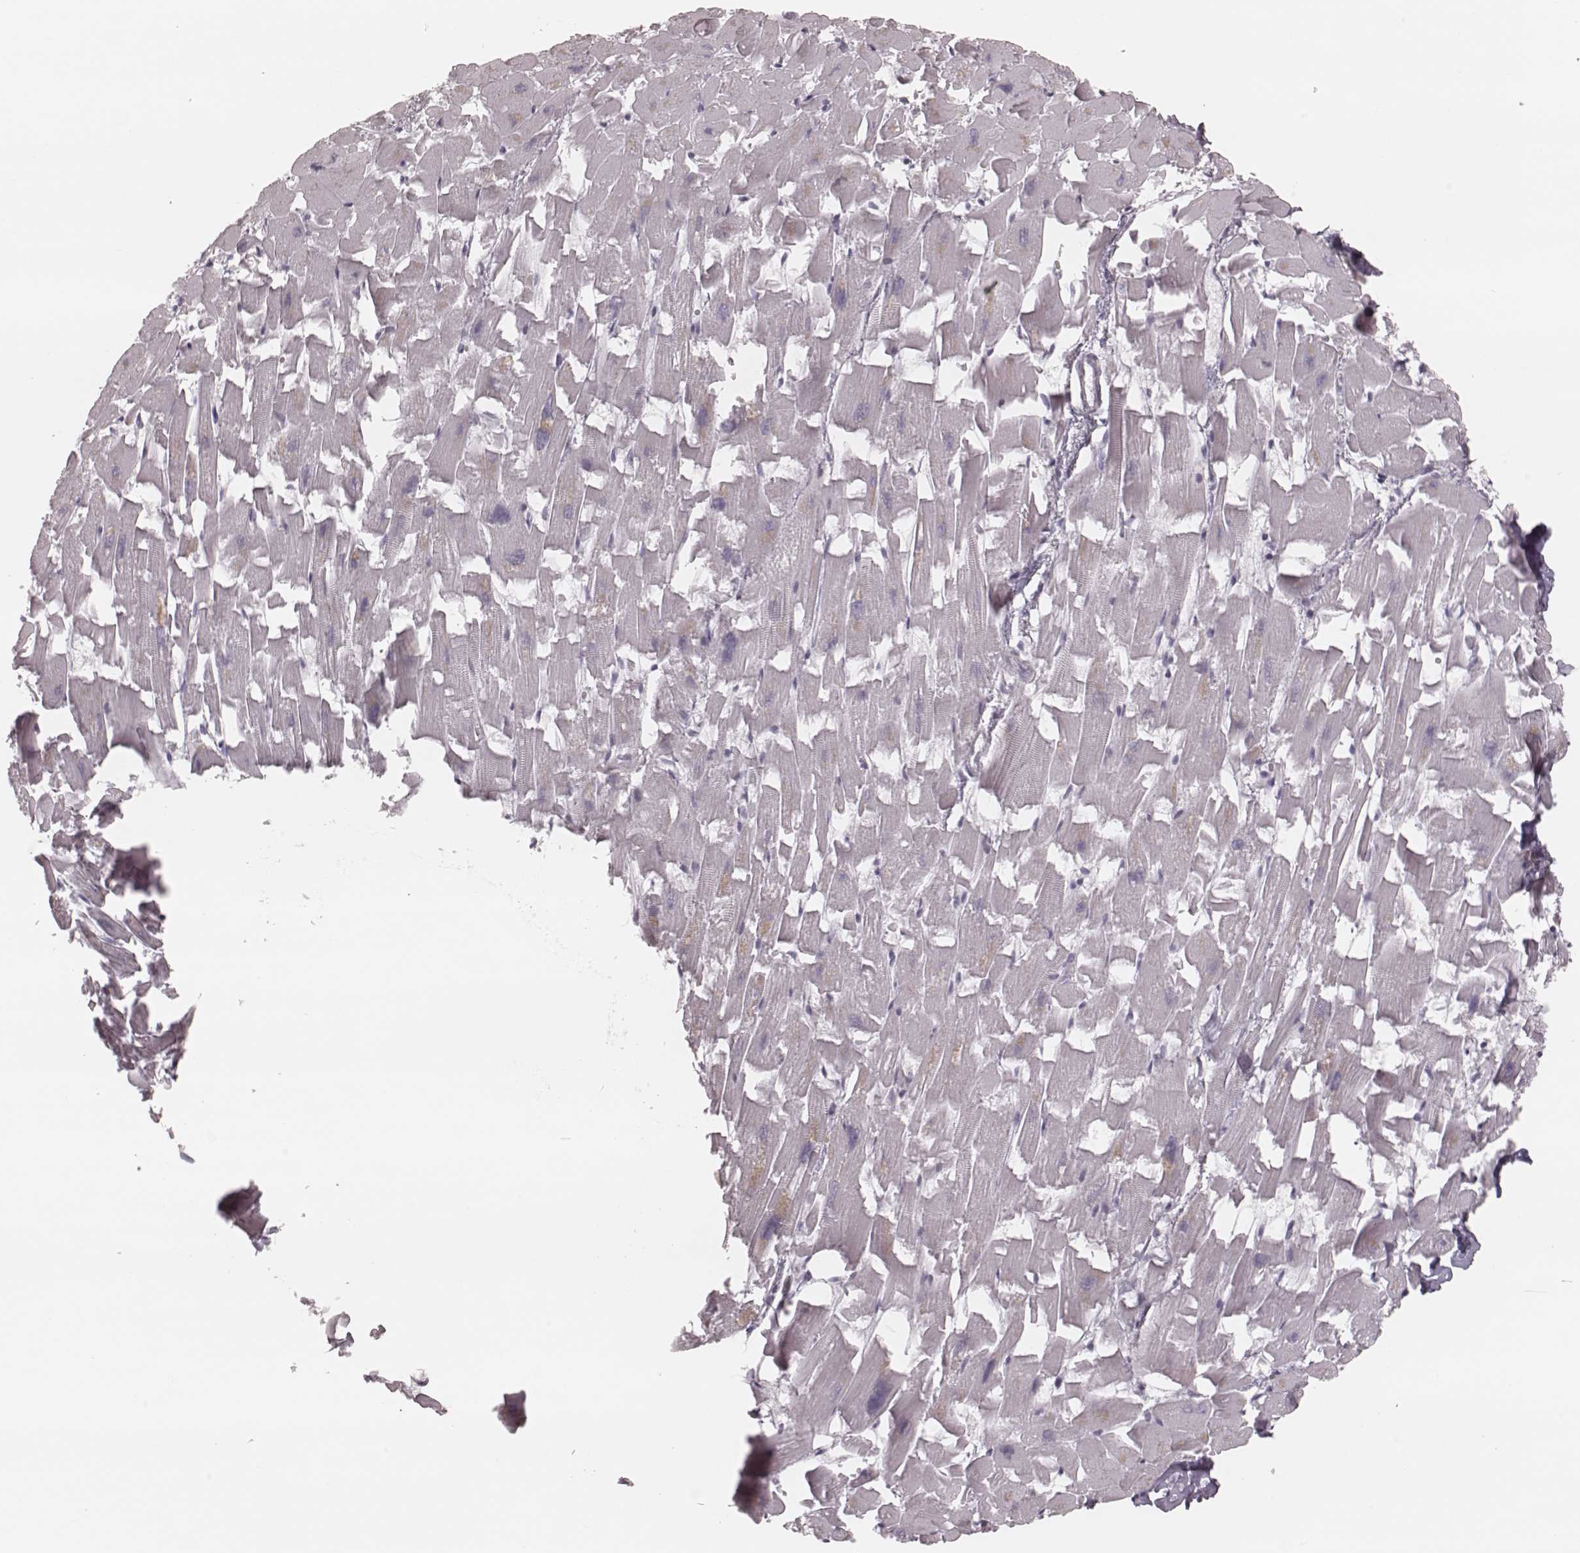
{"staining": {"intensity": "negative", "quantity": "none", "location": "none"}, "tissue": "heart muscle", "cell_type": "Cardiomyocytes", "image_type": "normal", "snomed": [{"axis": "morphology", "description": "Normal tissue, NOS"}, {"axis": "topography", "description": "Heart"}], "caption": "Immunohistochemistry image of unremarkable heart muscle: human heart muscle stained with DAB (3,3'-diaminobenzidine) shows no significant protein staining in cardiomyocytes.", "gene": "KRT74", "patient": {"sex": "female", "age": 64}}